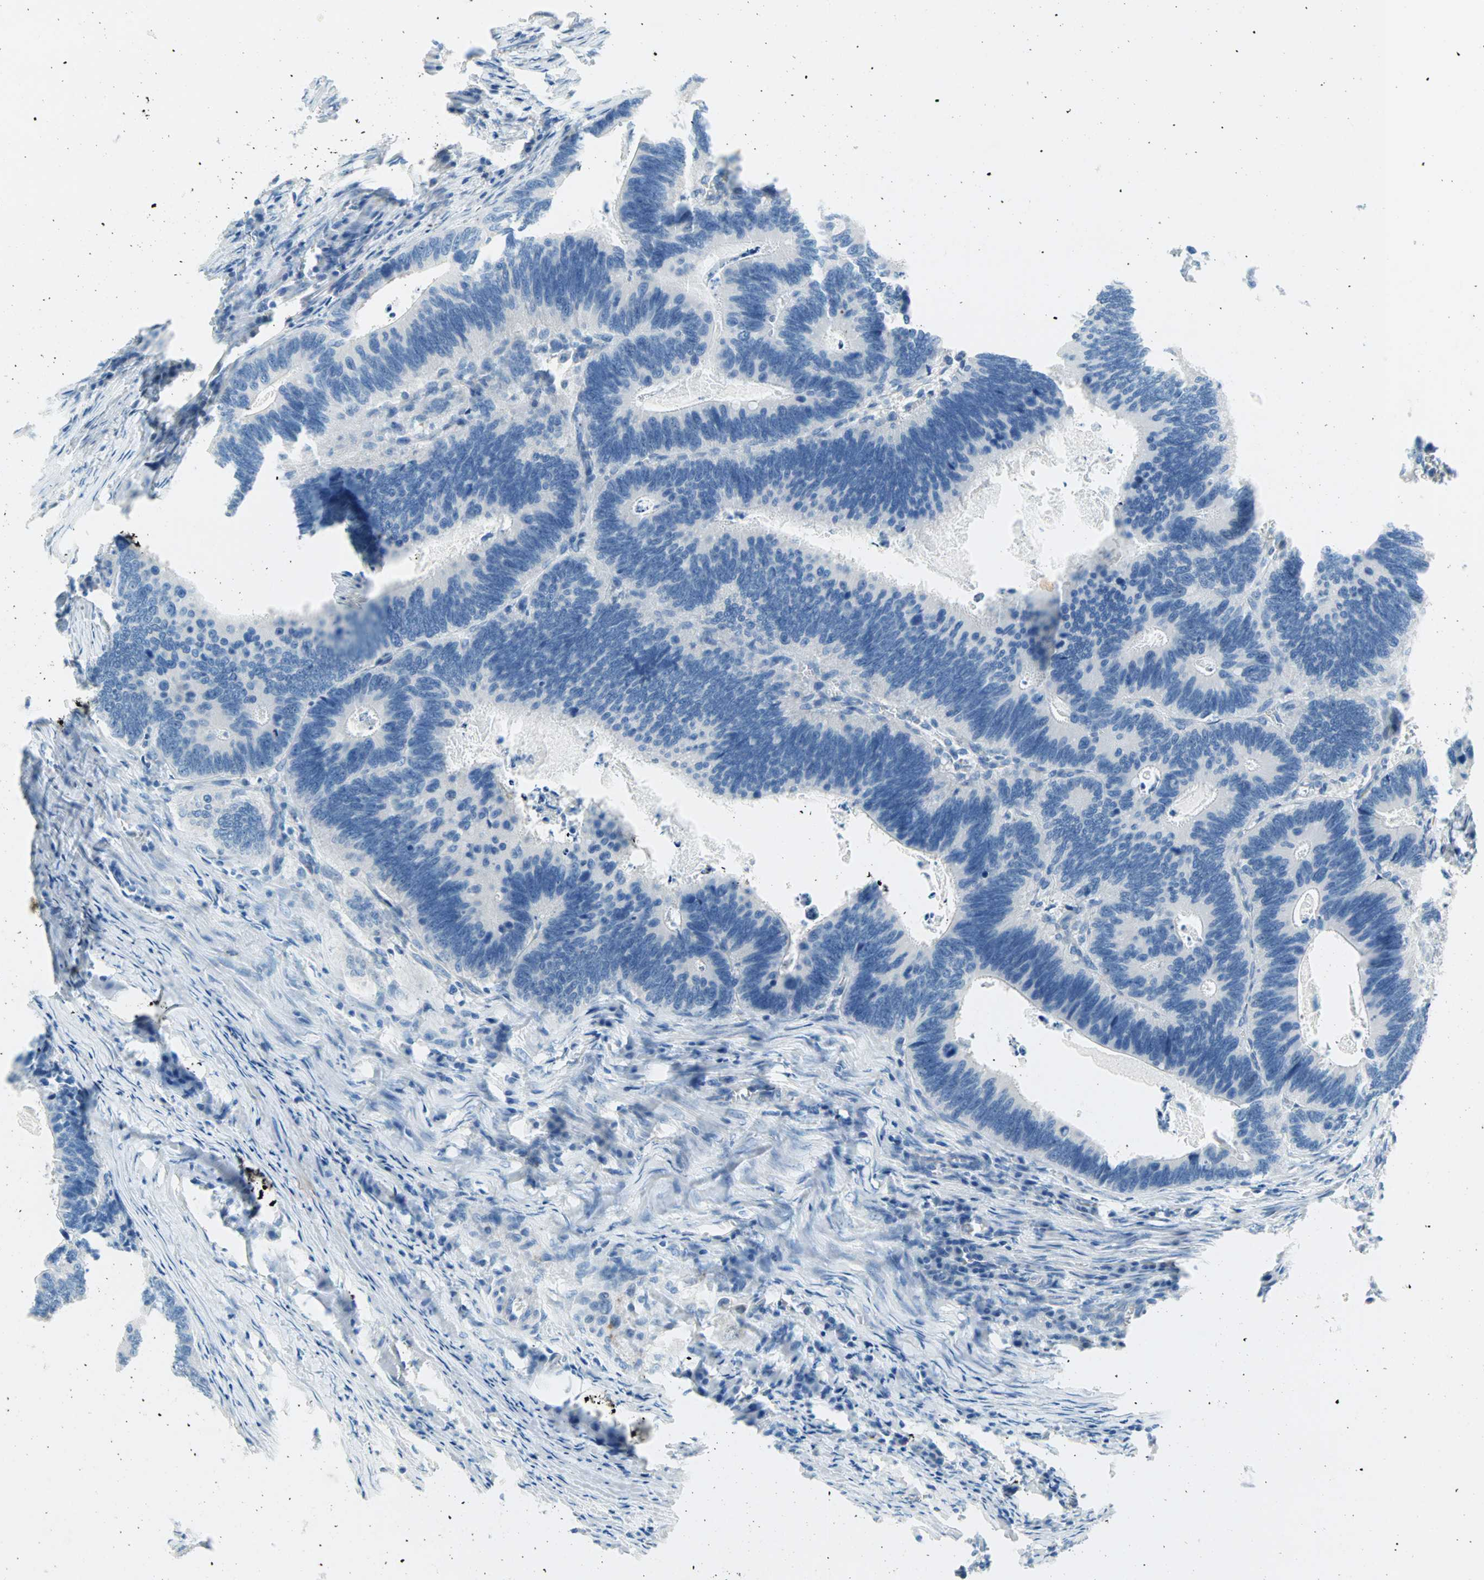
{"staining": {"intensity": "negative", "quantity": "none", "location": "none"}, "tissue": "colorectal cancer", "cell_type": "Tumor cells", "image_type": "cancer", "snomed": [{"axis": "morphology", "description": "Adenocarcinoma, NOS"}, {"axis": "topography", "description": "Colon"}], "caption": "A histopathology image of adenocarcinoma (colorectal) stained for a protein exhibits no brown staining in tumor cells.", "gene": "TMEM163", "patient": {"sex": "male", "age": 72}}